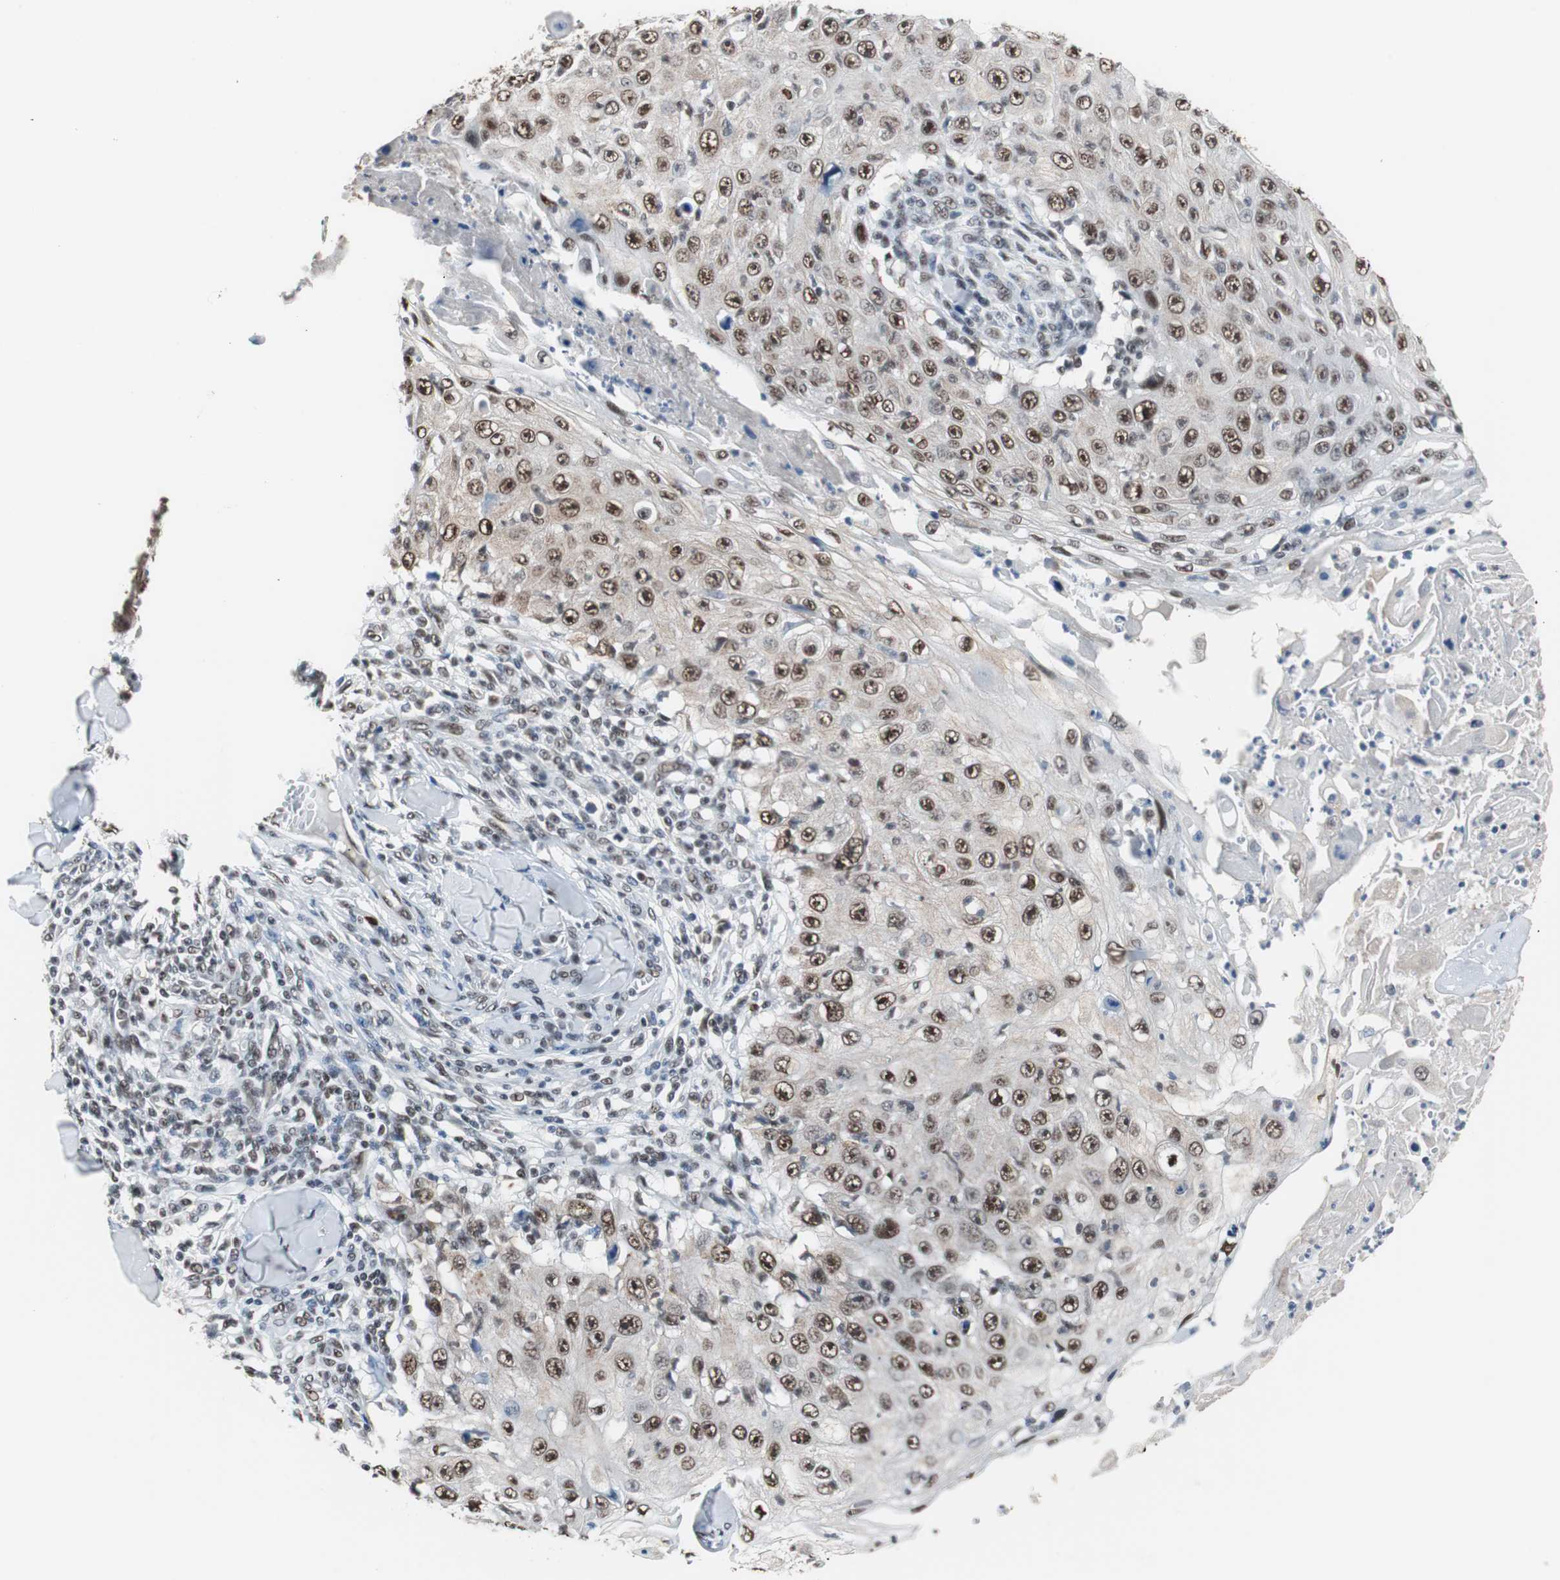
{"staining": {"intensity": "strong", "quantity": ">75%", "location": "nuclear"}, "tissue": "skin cancer", "cell_type": "Tumor cells", "image_type": "cancer", "snomed": [{"axis": "morphology", "description": "Squamous cell carcinoma, NOS"}, {"axis": "topography", "description": "Skin"}], "caption": "The histopathology image demonstrates a brown stain indicating the presence of a protein in the nuclear of tumor cells in skin cancer.", "gene": "TAF7", "patient": {"sex": "male", "age": 86}}